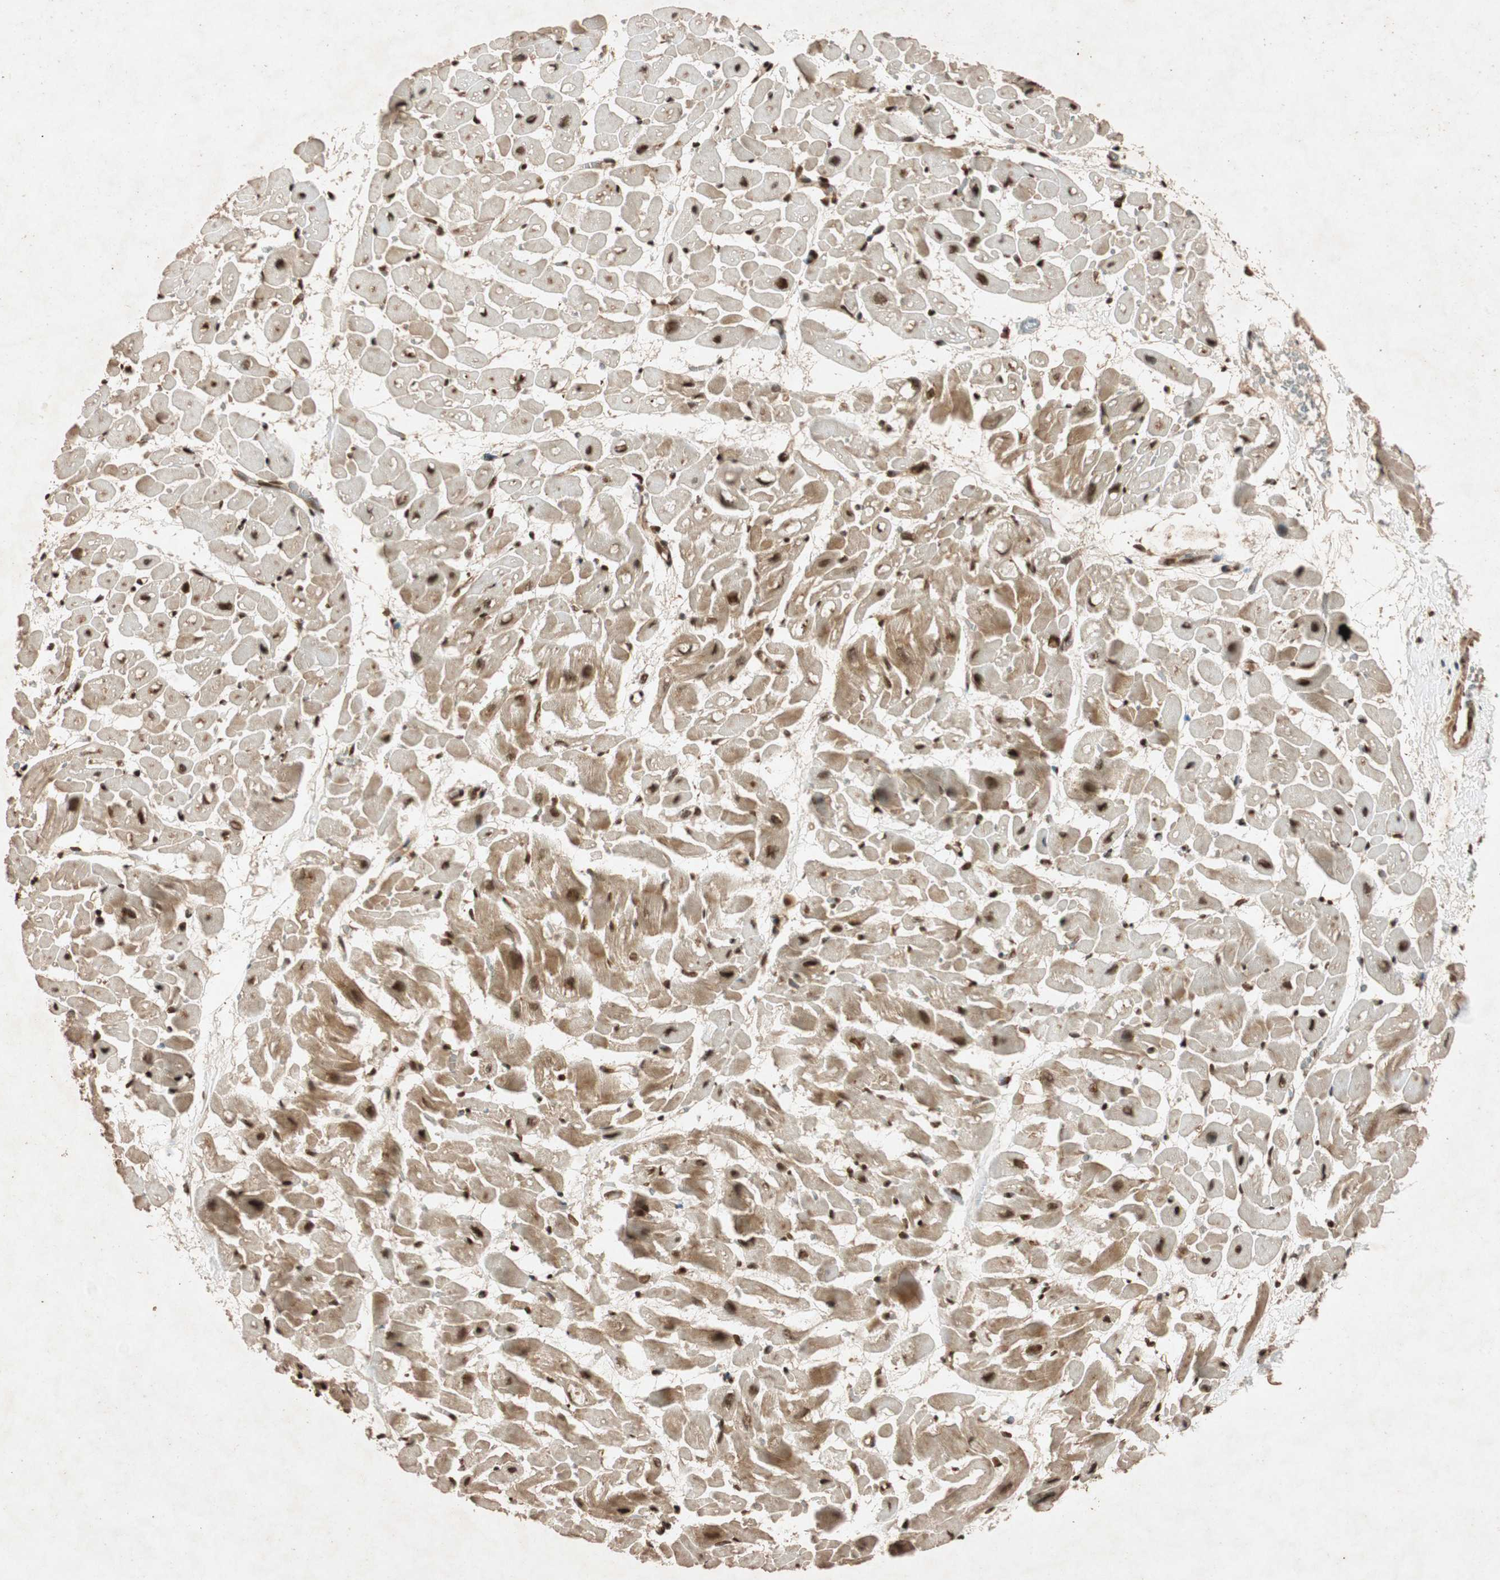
{"staining": {"intensity": "strong", "quantity": ">75%", "location": "cytoplasmic/membranous,nuclear"}, "tissue": "heart muscle", "cell_type": "Cardiomyocytes", "image_type": "normal", "snomed": [{"axis": "morphology", "description": "Normal tissue, NOS"}, {"axis": "topography", "description": "Heart"}], "caption": "Heart muscle stained with DAB (3,3'-diaminobenzidine) immunohistochemistry displays high levels of strong cytoplasmic/membranous,nuclear positivity in about >75% of cardiomyocytes.", "gene": "ALKBH5", "patient": {"sex": "male", "age": 45}}